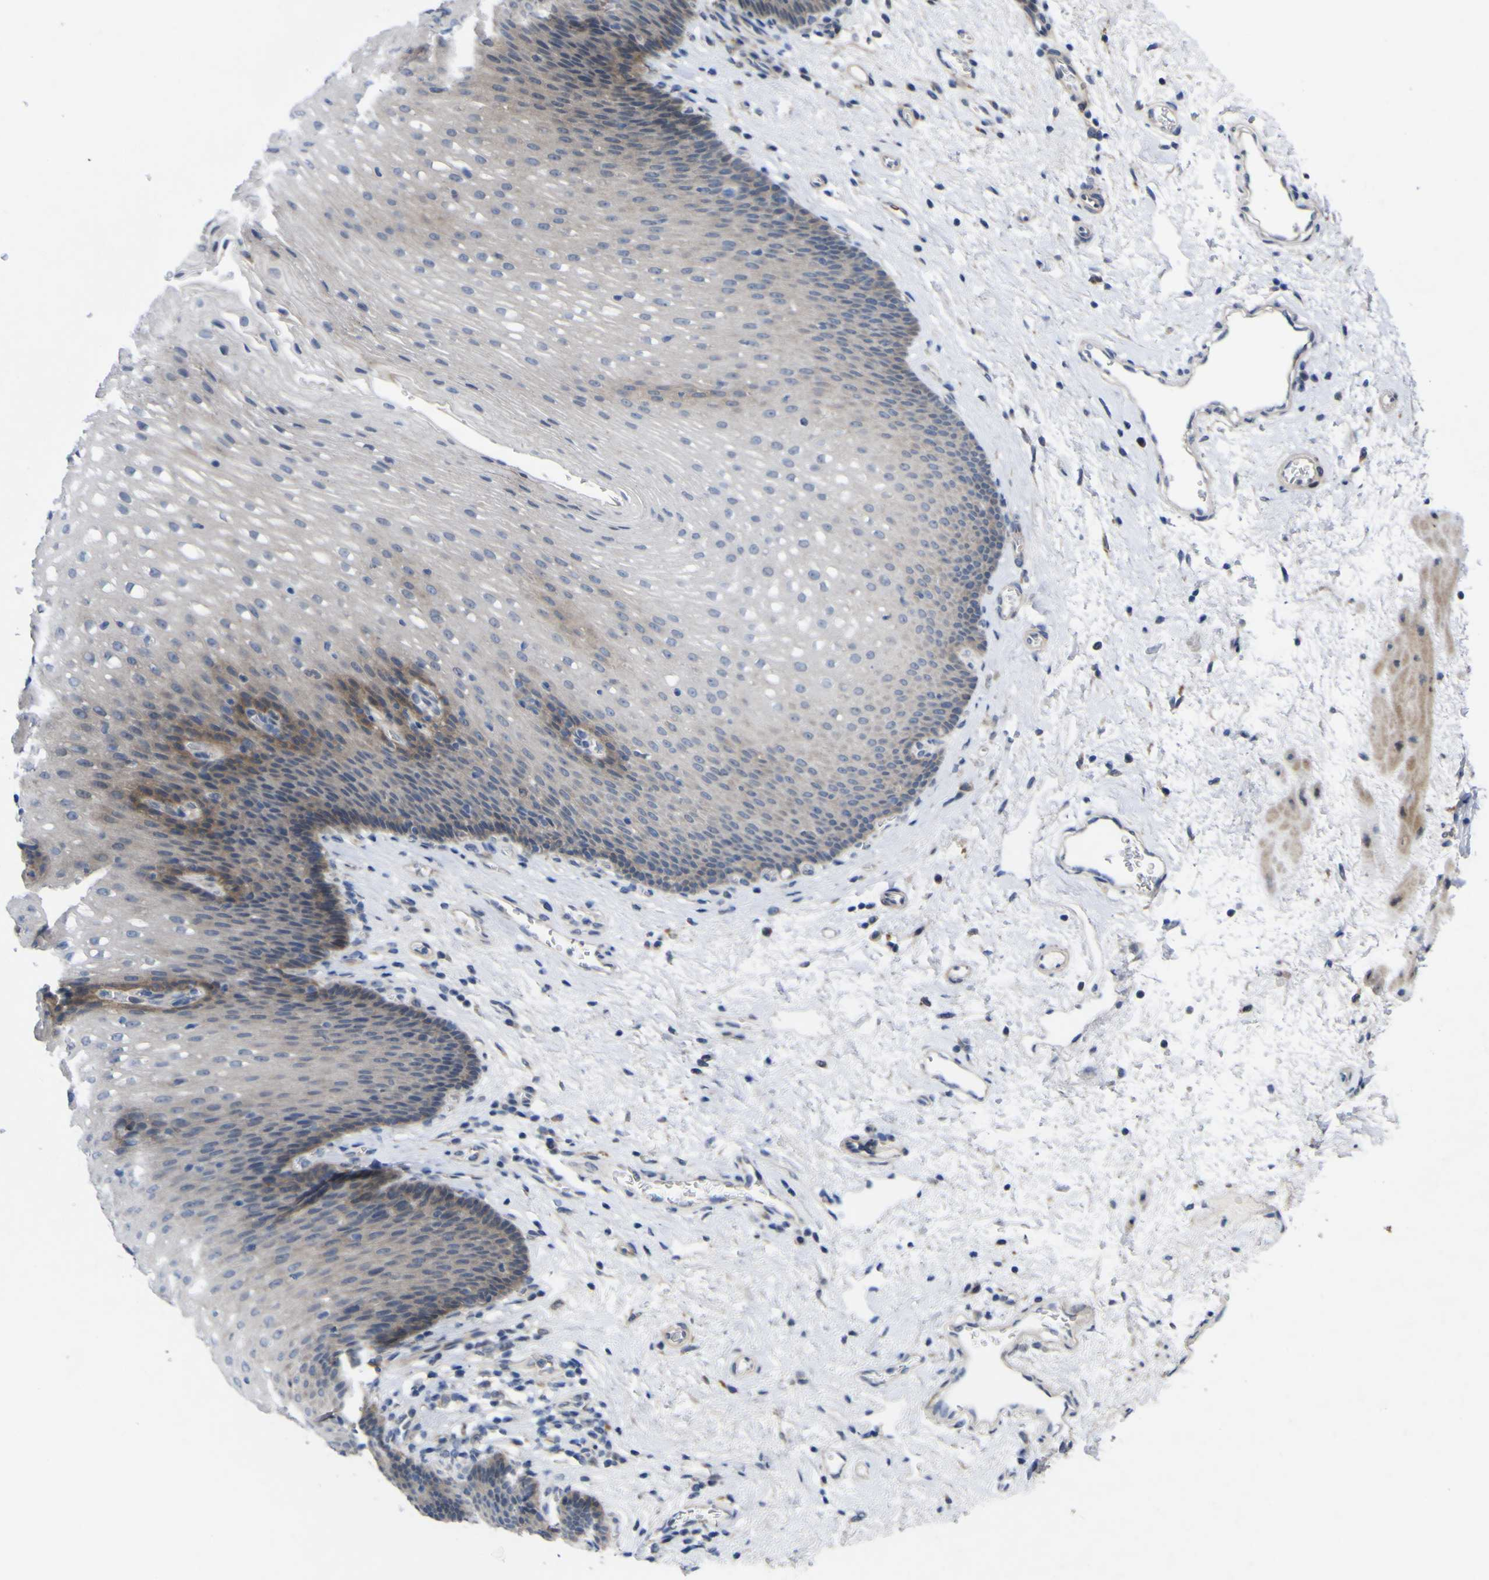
{"staining": {"intensity": "moderate", "quantity": "<25%", "location": "cytoplasmic/membranous"}, "tissue": "esophagus", "cell_type": "Squamous epithelial cells", "image_type": "normal", "snomed": [{"axis": "morphology", "description": "Normal tissue, NOS"}, {"axis": "topography", "description": "Esophagus"}], "caption": "Protein staining of normal esophagus shows moderate cytoplasmic/membranous expression in approximately <25% of squamous epithelial cells.", "gene": "NAV1", "patient": {"sex": "male", "age": 48}}